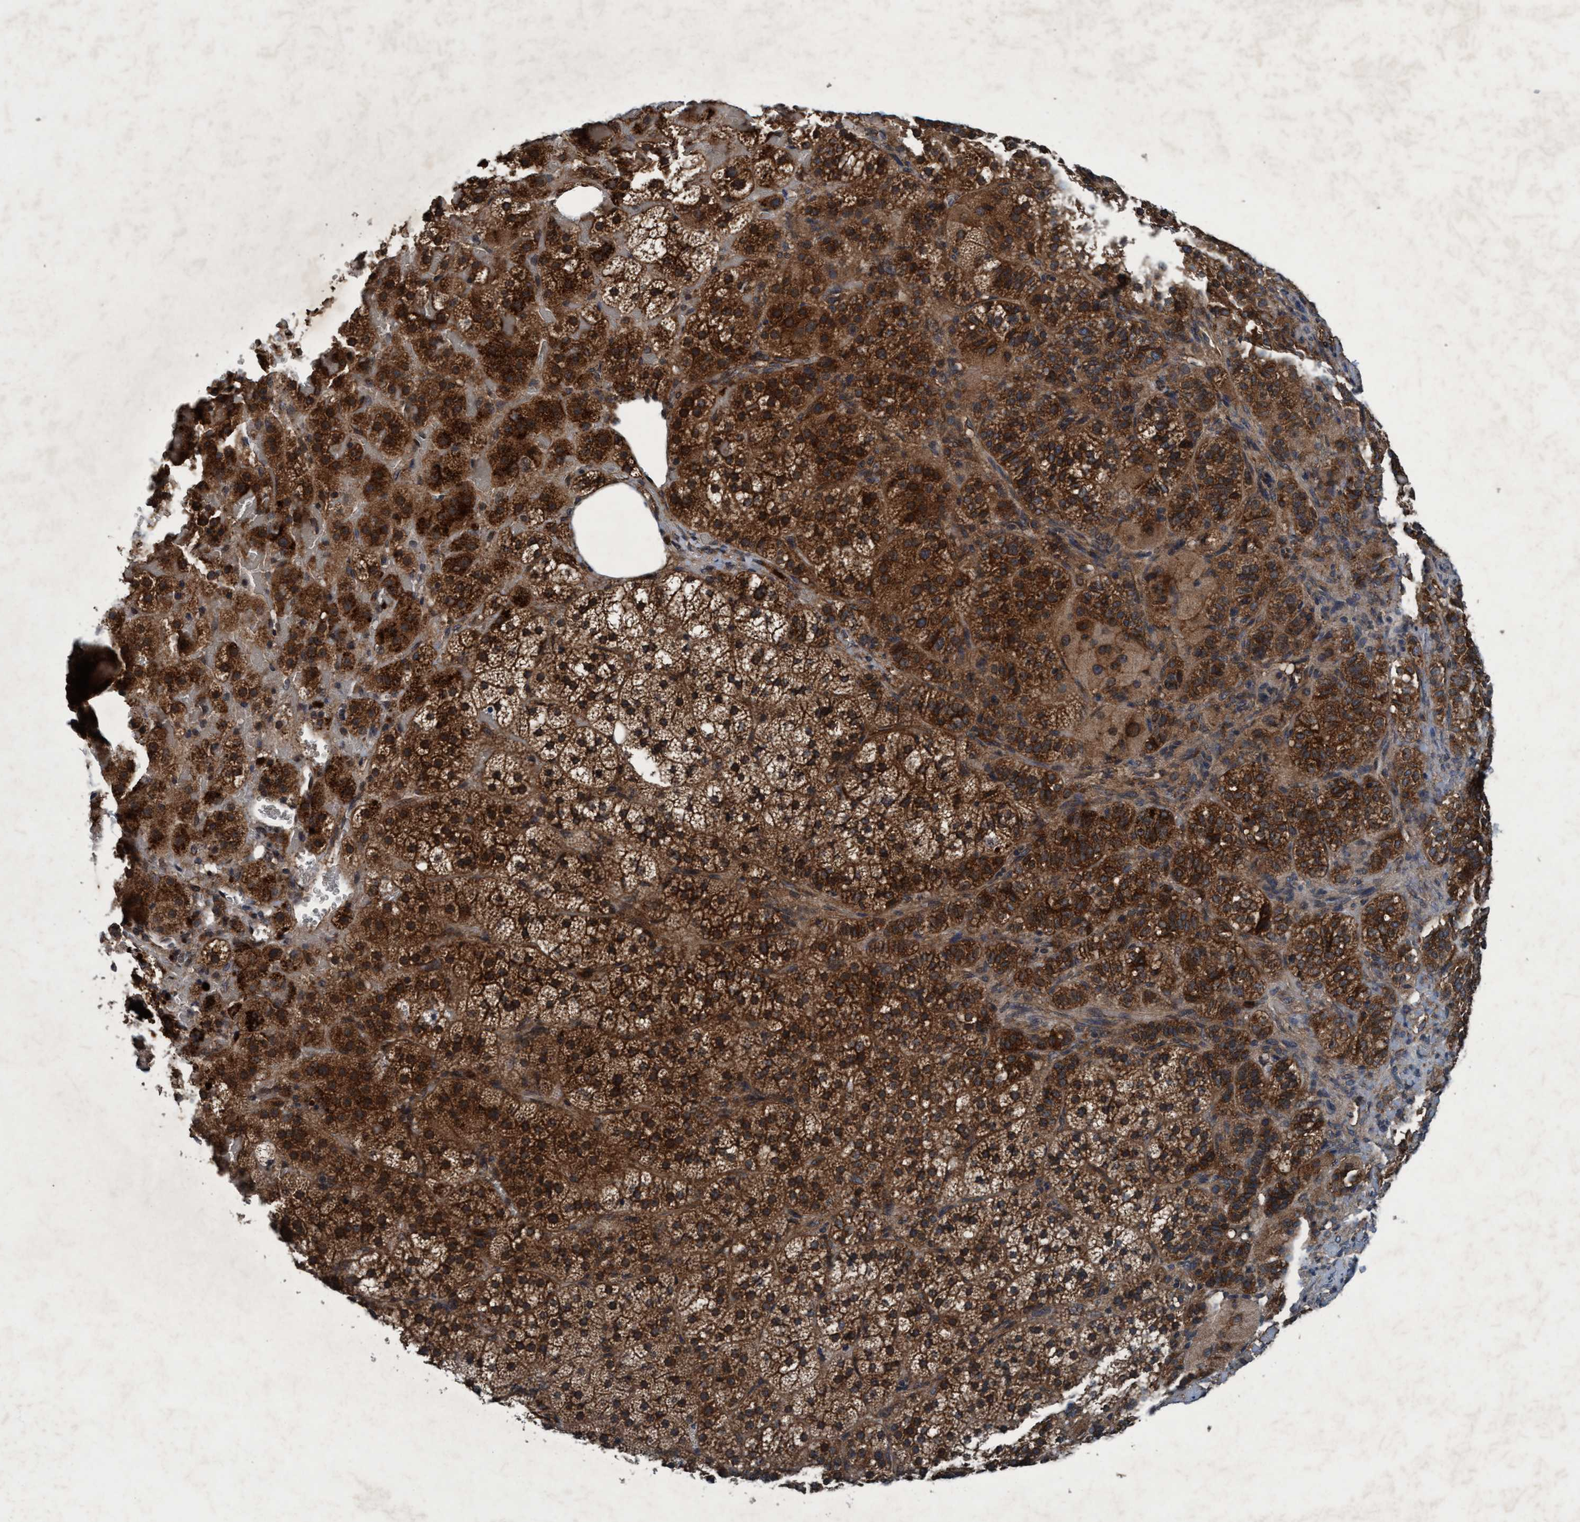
{"staining": {"intensity": "strong", "quantity": ">75%", "location": "cytoplasmic/membranous"}, "tissue": "adrenal gland", "cell_type": "Glandular cells", "image_type": "normal", "snomed": [{"axis": "morphology", "description": "Normal tissue, NOS"}, {"axis": "topography", "description": "Adrenal gland"}], "caption": "High-power microscopy captured an immunohistochemistry (IHC) histopathology image of normal adrenal gland, revealing strong cytoplasmic/membranous staining in approximately >75% of glandular cells. The protein of interest is stained brown, and the nuclei are stained in blue (DAB IHC with brightfield microscopy, high magnification).", "gene": "AKT1S1", "patient": {"sex": "female", "age": 59}}